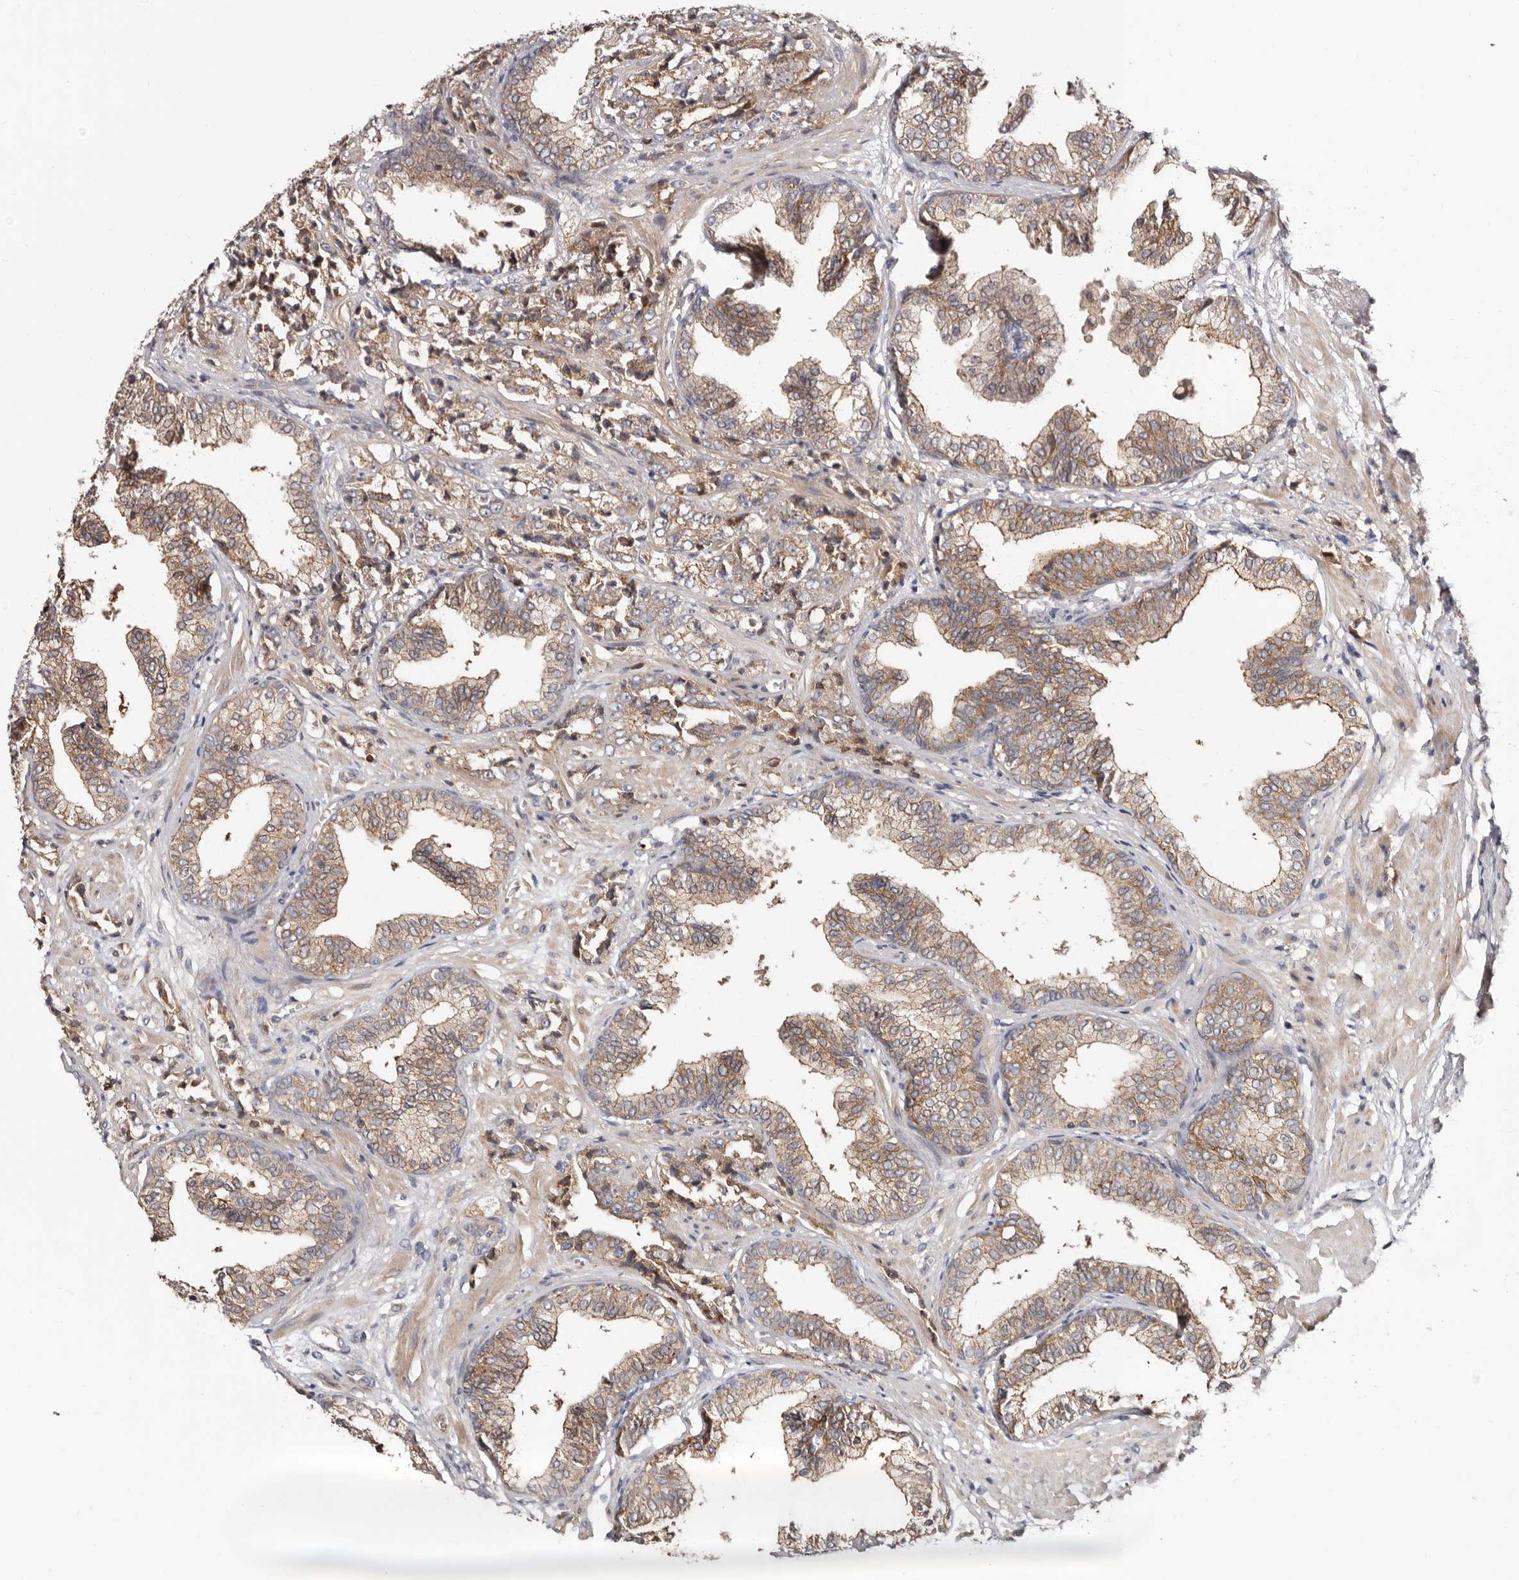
{"staining": {"intensity": "weak", "quantity": ">75%", "location": "cytoplasmic/membranous"}, "tissue": "prostate cancer", "cell_type": "Tumor cells", "image_type": "cancer", "snomed": [{"axis": "morphology", "description": "Adenocarcinoma, High grade"}, {"axis": "topography", "description": "Prostate"}], "caption": "Prostate high-grade adenocarcinoma stained for a protein reveals weak cytoplasmic/membranous positivity in tumor cells.", "gene": "TMUB1", "patient": {"sex": "male", "age": 71}}